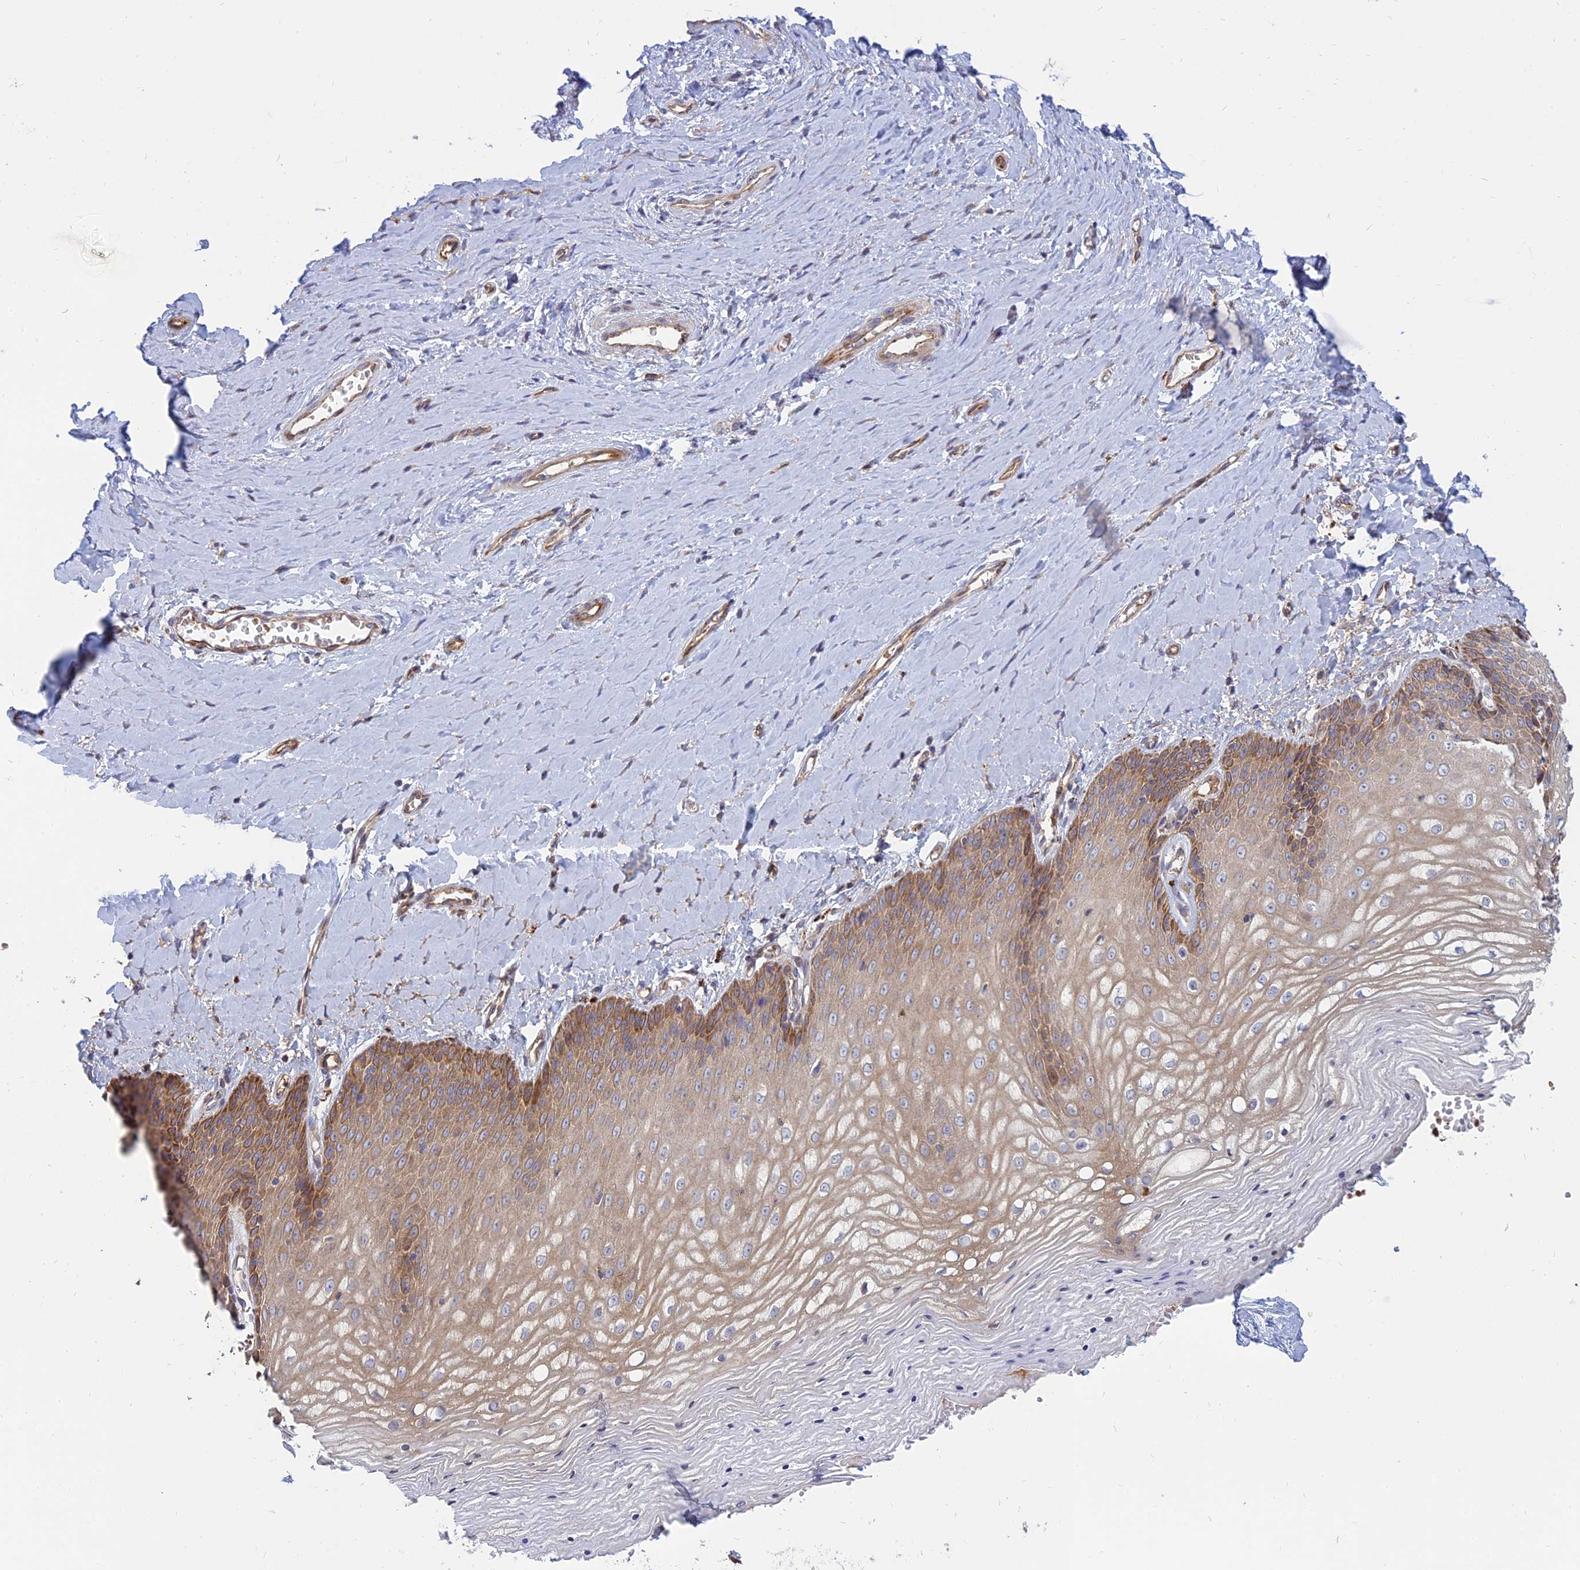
{"staining": {"intensity": "moderate", "quantity": "25%-75%", "location": "cytoplasmic/membranous"}, "tissue": "vagina", "cell_type": "Squamous epithelial cells", "image_type": "normal", "snomed": [{"axis": "morphology", "description": "Normal tissue, NOS"}, {"axis": "topography", "description": "Vagina"}], "caption": "DAB (3,3'-diaminobenzidine) immunohistochemical staining of unremarkable human vagina shows moderate cytoplasmic/membranous protein staining in about 25%-75% of squamous epithelial cells. Using DAB (brown) and hematoxylin (blue) stains, captured at high magnification using brightfield microscopy.", "gene": "PHKA2", "patient": {"sex": "female", "age": 65}}